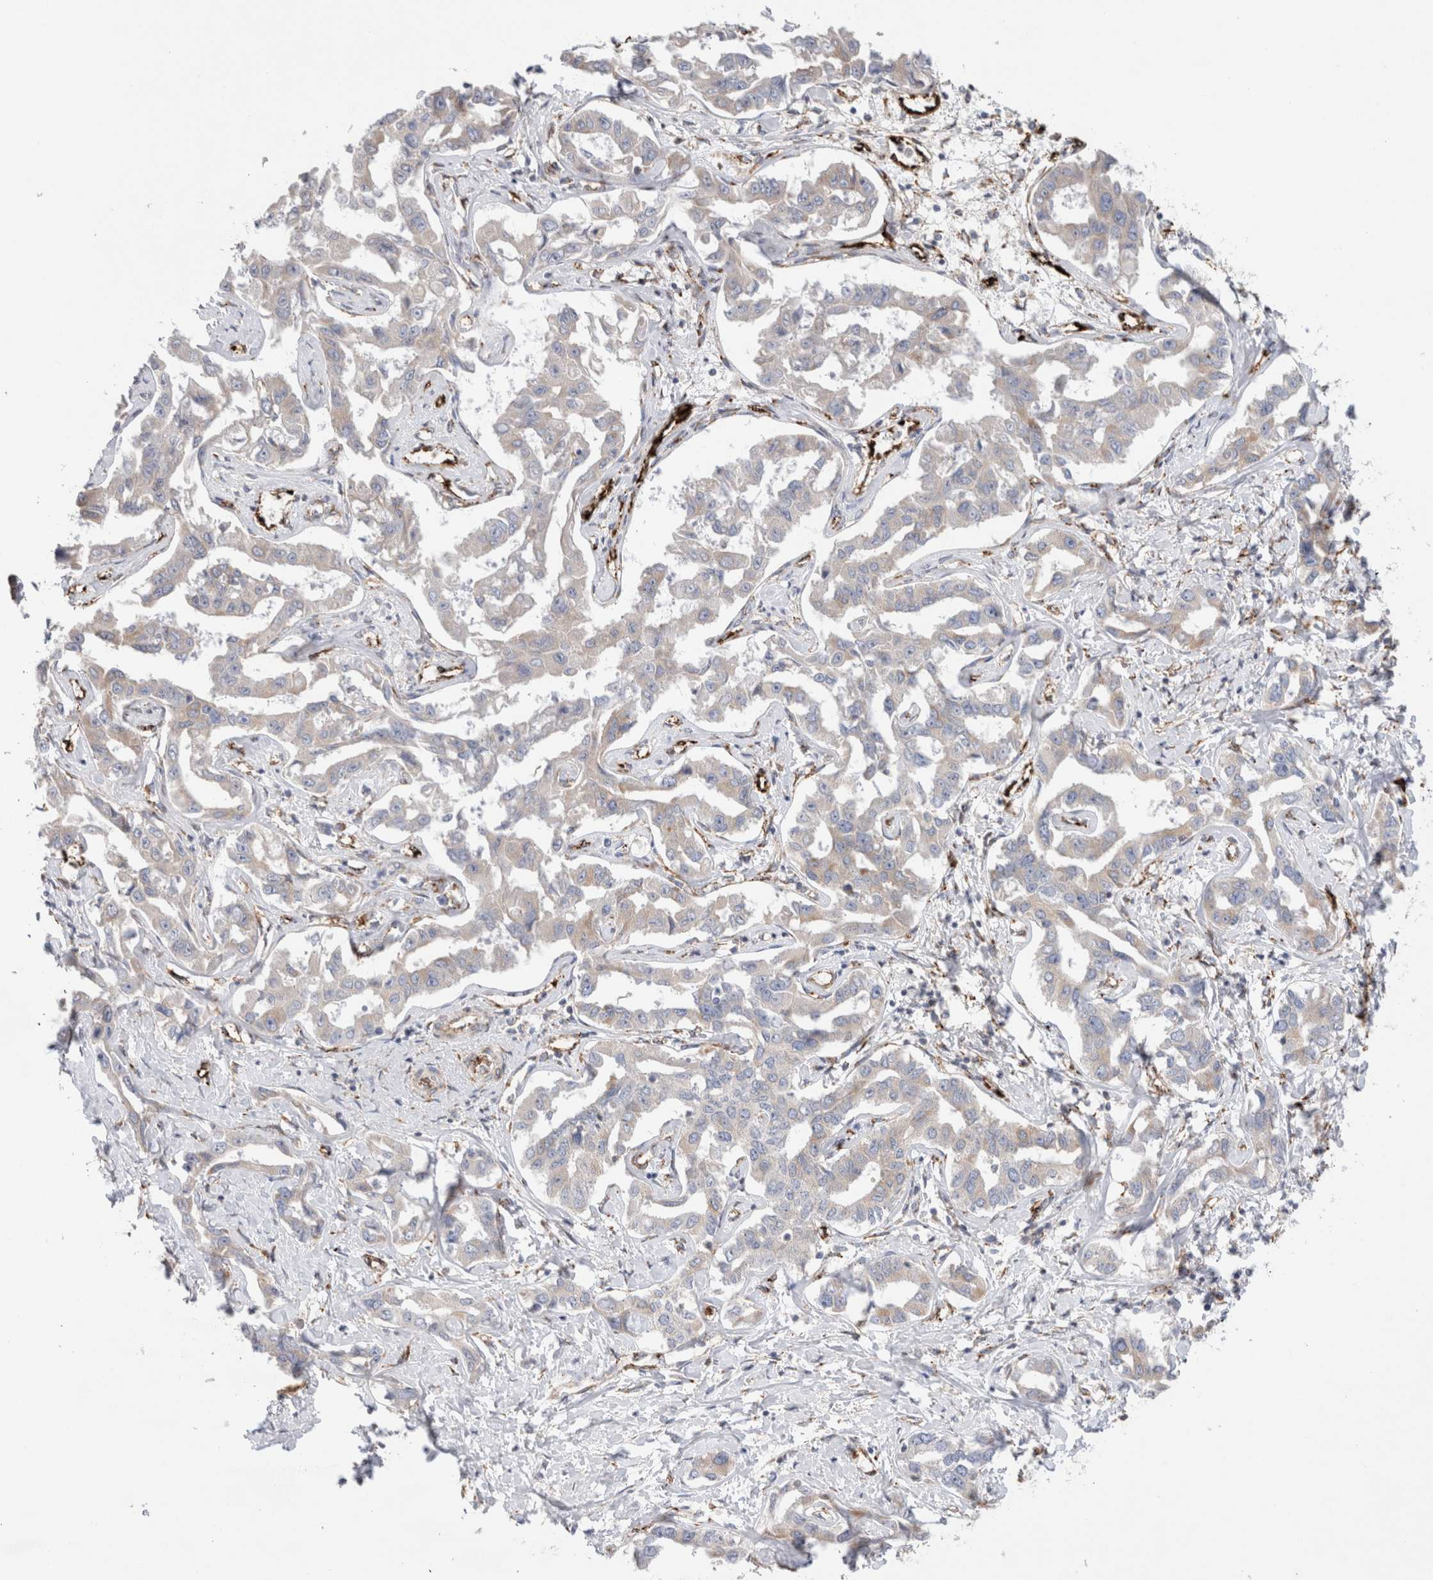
{"staining": {"intensity": "weak", "quantity": "25%-75%", "location": "cytoplasmic/membranous"}, "tissue": "liver cancer", "cell_type": "Tumor cells", "image_type": "cancer", "snomed": [{"axis": "morphology", "description": "Cholangiocarcinoma"}, {"axis": "topography", "description": "Liver"}], "caption": "Liver cholangiocarcinoma stained with IHC displays weak cytoplasmic/membranous positivity in approximately 25%-75% of tumor cells.", "gene": "CNPY4", "patient": {"sex": "male", "age": 59}}